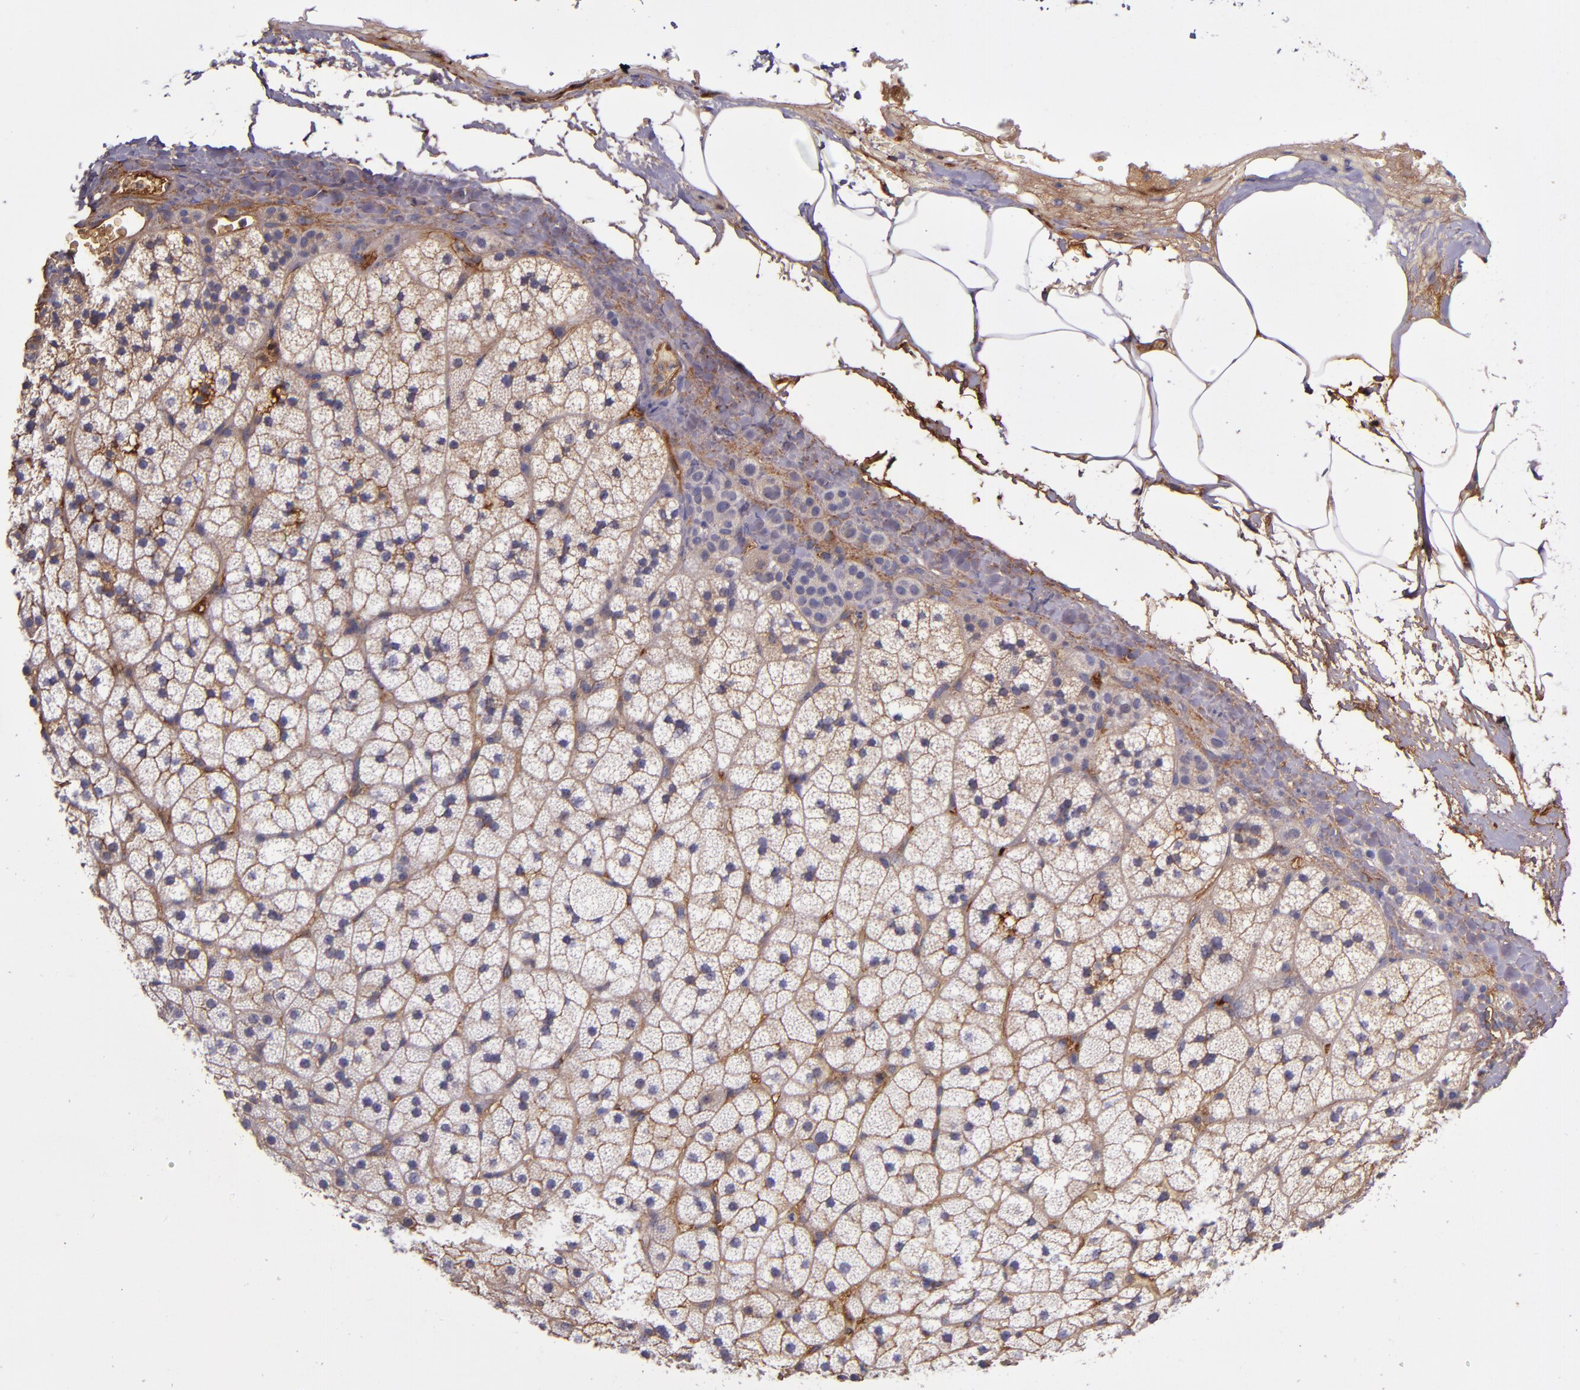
{"staining": {"intensity": "moderate", "quantity": "25%-75%", "location": "cytoplasmic/membranous"}, "tissue": "adrenal gland", "cell_type": "Glandular cells", "image_type": "normal", "snomed": [{"axis": "morphology", "description": "Normal tissue, NOS"}, {"axis": "topography", "description": "Adrenal gland"}], "caption": "This image exhibits normal adrenal gland stained with immunohistochemistry (IHC) to label a protein in brown. The cytoplasmic/membranous of glandular cells show moderate positivity for the protein. Nuclei are counter-stained blue.", "gene": "CLEC3B", "patient": {"sex": "male", "age": 35}}